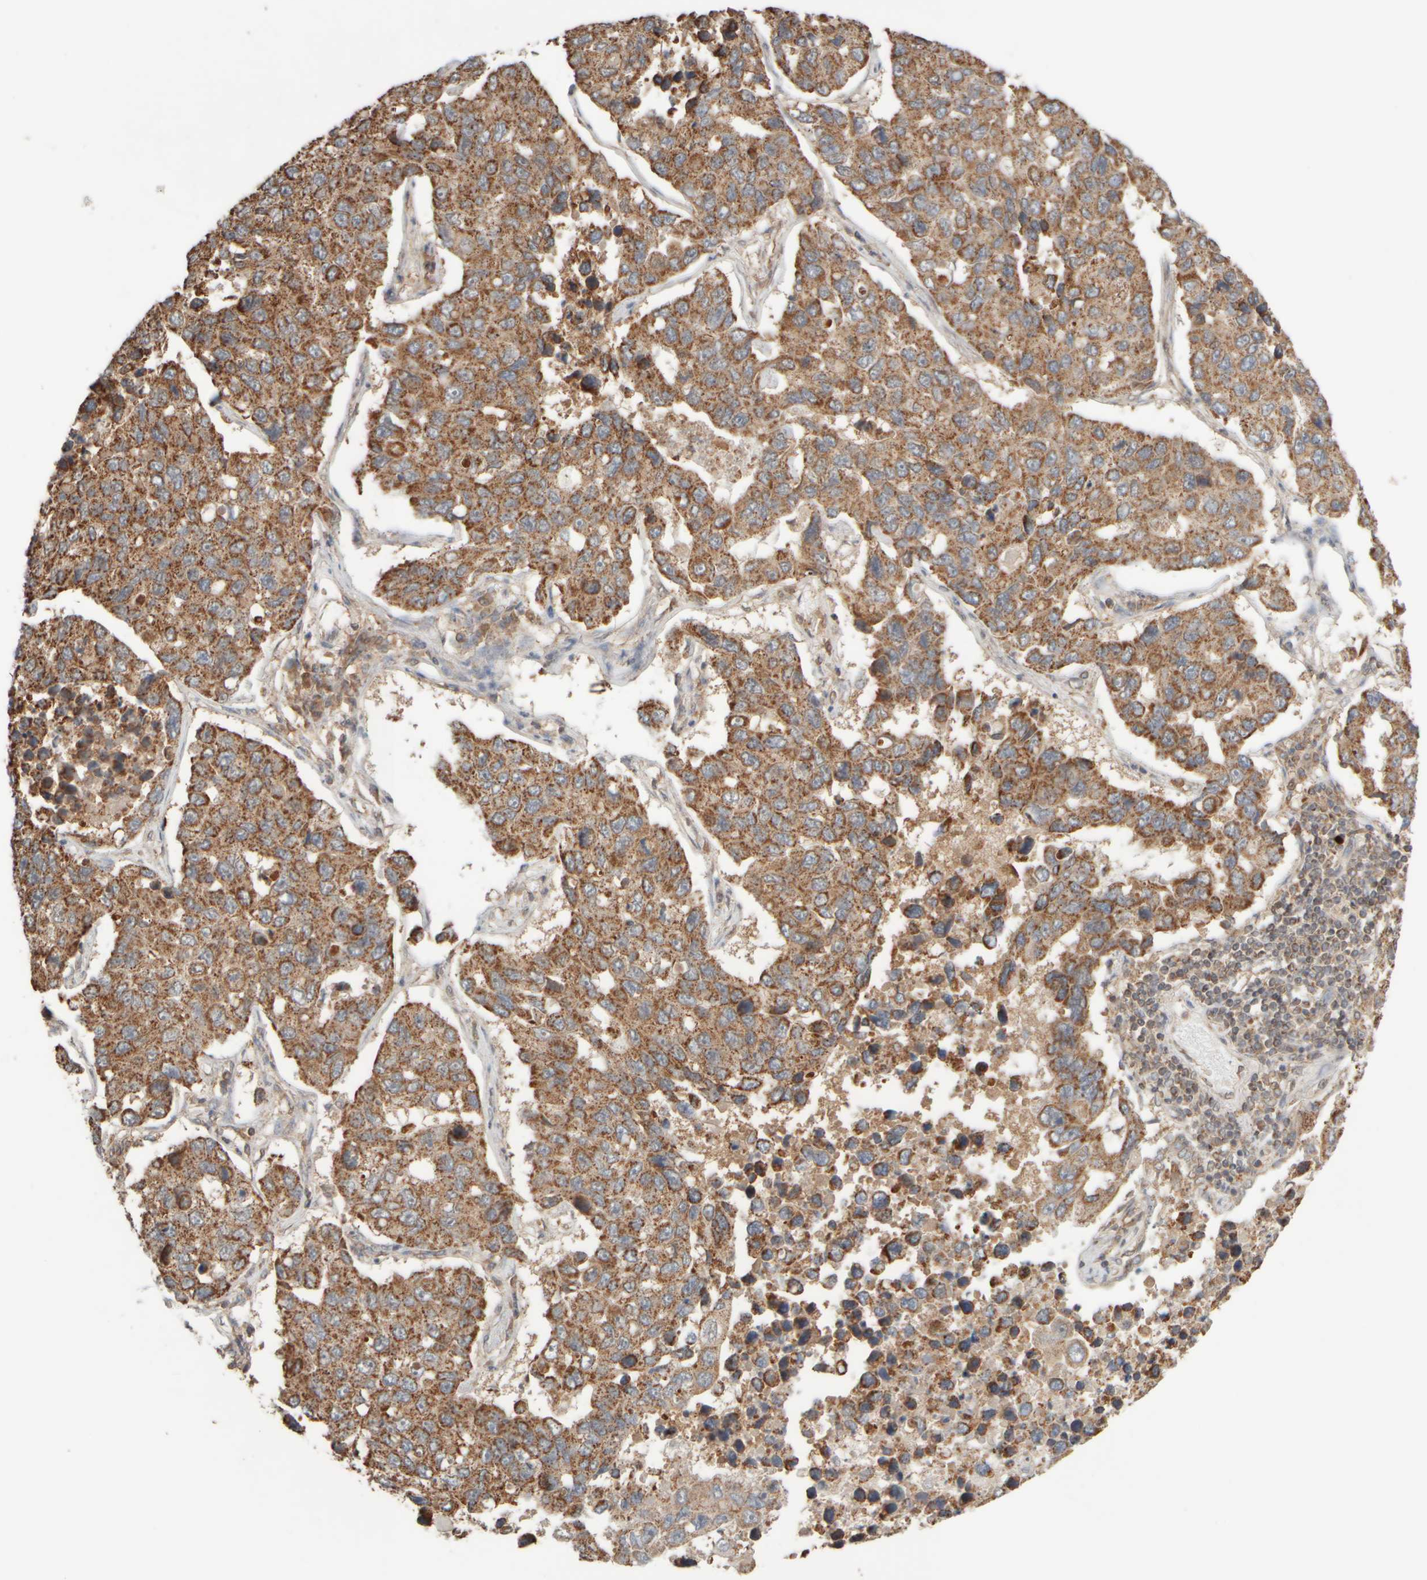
{"staining": {"intensity": "strong", "quantity": ">75%", "location": "cytoplasmic/membranous"}, "tissue": "lung cancer", "cell_type": "Tumor cells", "image_type": "cancer", "snomed": [{"axis": "morphology", "description": "Adenocarcinoma, NOS"}, {"axis": "topography", "description": "Lung"}], "caption": "Tumor cells exhibit strong cytoplasmic/membranous expression in approximately >75% of cells in lung adenocarcinoma.", "gene": "EIF2B3", "patient": {"sex": "male", "age": 64}}